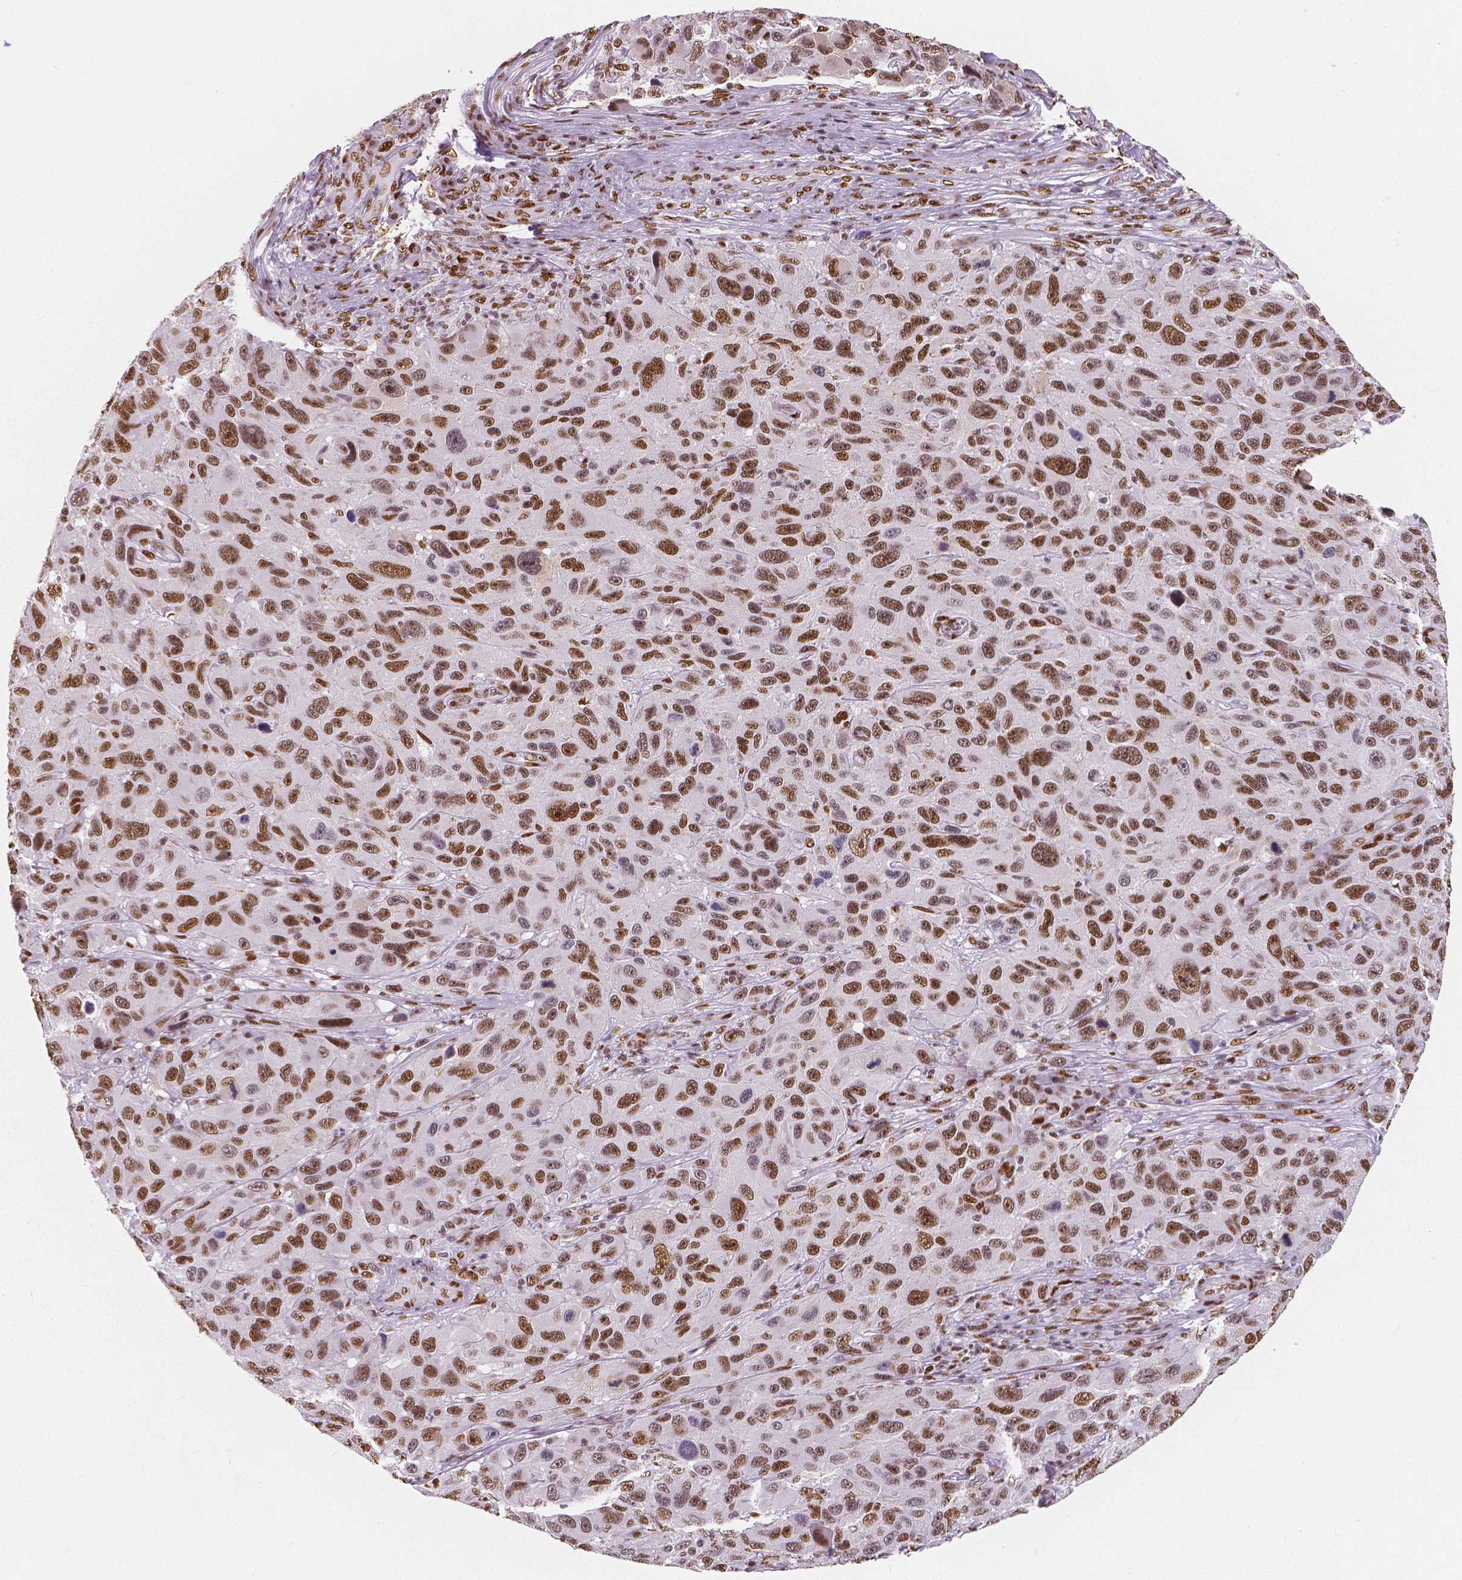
{"staining": {"intensity": "moderate", "quantity": ">75%", "location": "nuclear"}, "tissue": "melanoma", "cell_type": "Tumor cells", "image_type": "cancer", "snomed": [{"axis": "morphology", "description": "Malignant melanoma, NOS"}, {"axis": "topography", "description": "Skin"}], "caption": "Protein expression analysis of malignant melanoma exhibits moderate nuclear staining in about >75% of tumor cells.", "gene": "NUCKS1", "patient": {"sex": "male", "age": 53}}